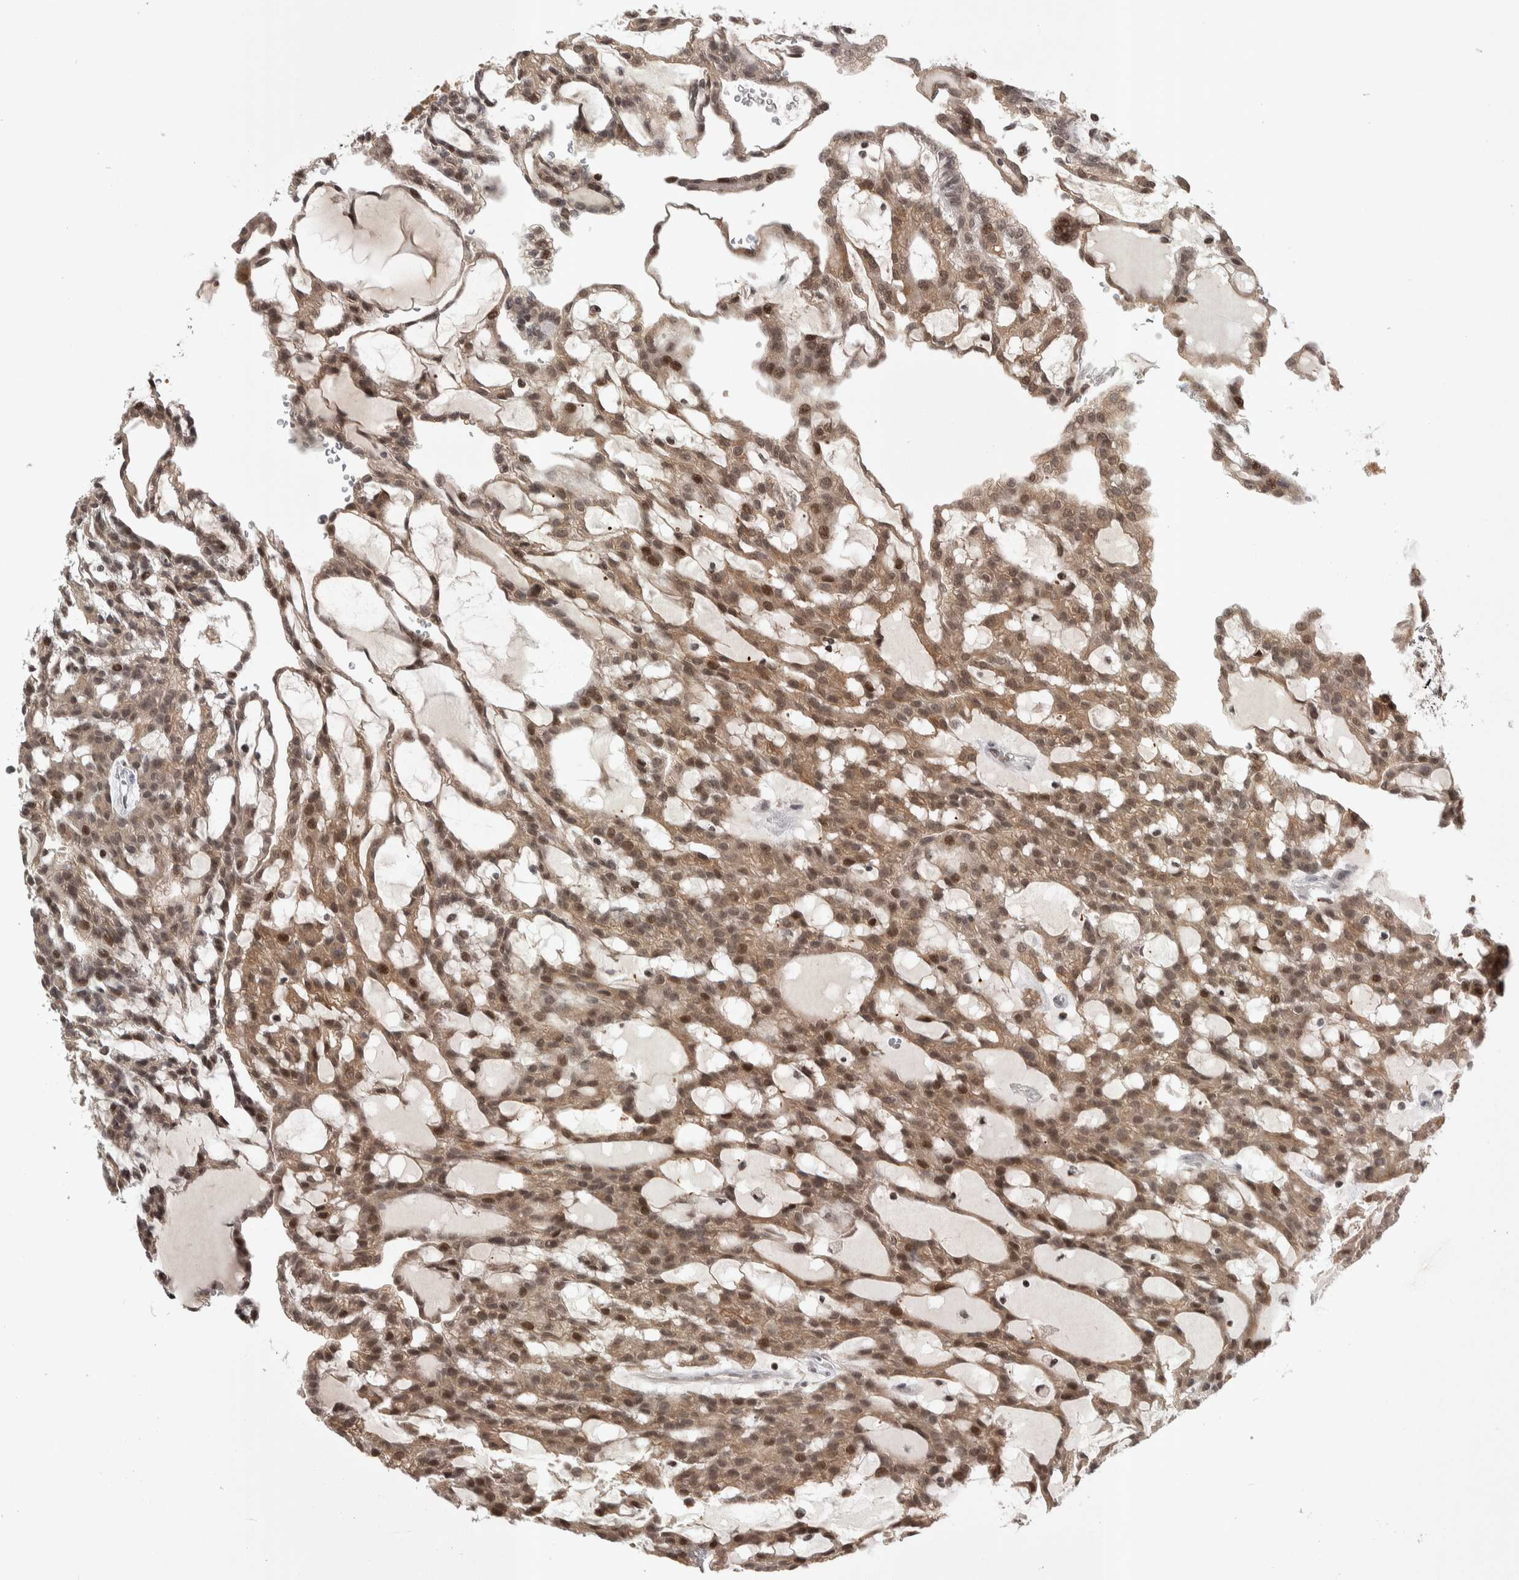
{"staining": {"intensity": "moderate", "quantity": ">75%", "location": "cytoplasmic/membranous,nuclear"}, "tissue": "renal cancer", "cell_type": "Tumor cells", "image_type": "cancer", "snomed": [{"axis": "morphology", "description": "Adenocarcinoma, NOS"}, {"axis": "topography", "description": "Kidney"}], "caption": "An immunohistochemistry (IHC) image of tumor tissue is shown. Protein staining in brown highlights moderate cytoplasmic/membranous and nuclear positivity in renal cancer (adenocarcinoma) within tumor cells.", "gene": "ZSCAN21", "patient": {"sex": "male", "age": 63}}